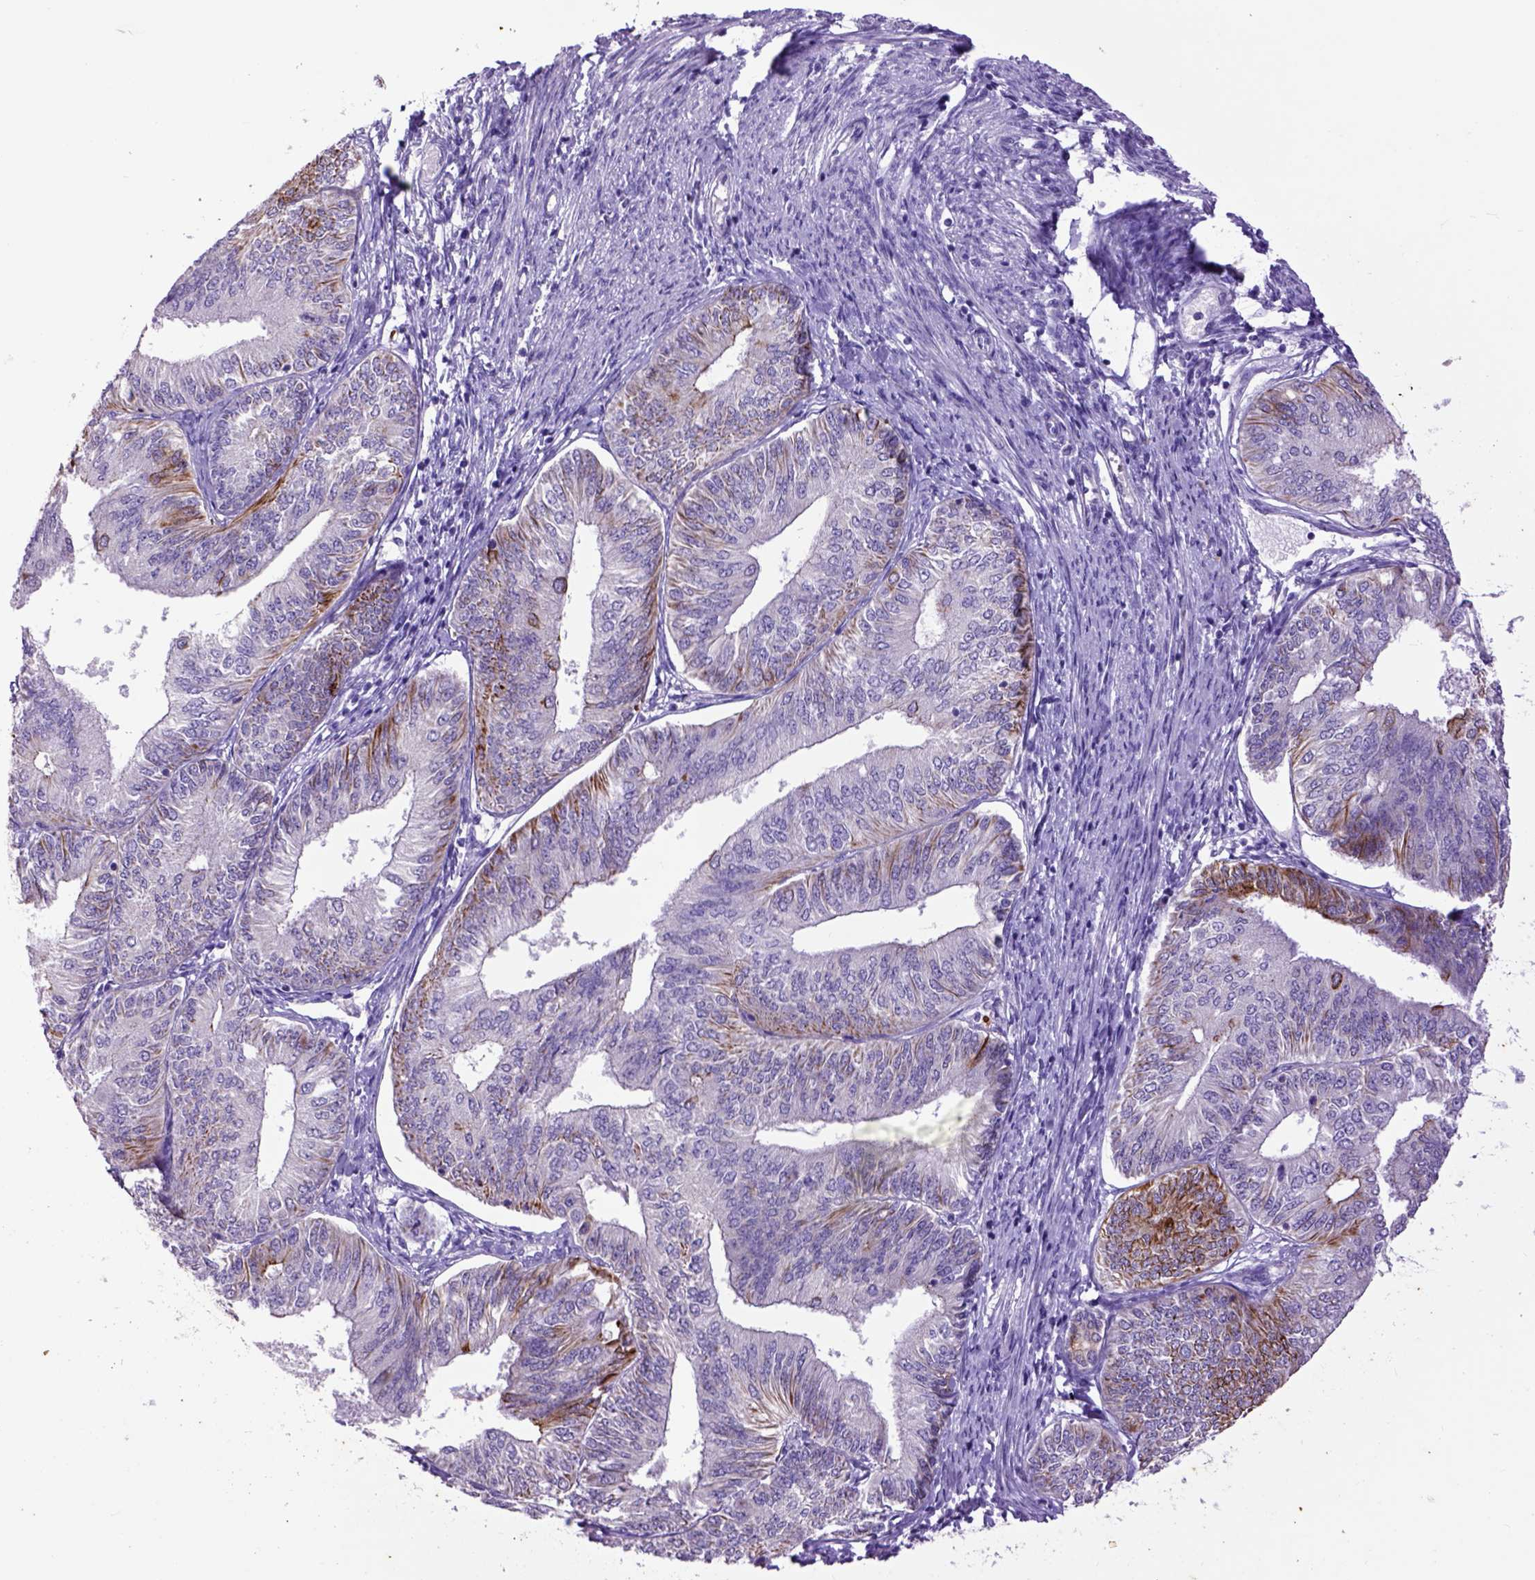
{"staining": {"intensity": "strong", "quantity": "25%-75%", "location": "cytoplasmic/membranous"}, "tissue": "endometrial cancer", "cell_type": "Tumor cells", "image_type": "cancer", "snomed": [{"axis": "morphology", "description": "Adenocarcinoma, NOS"}, {"axis": "topography", "description": "Endometrium"}], "caption": "Brown immunohistochemical staining in human adenocarcinoma (endometrial) demonstrates strong cytoplasmic/membranous staining in approximately 25%-75% of tumor cells. Using DAB (brown) and hematoxylin (blue) stains, captured at high magnification using brightfield microscopy.", "gene": "RAB25", "patient": {"sex": "female", "age": 58}}